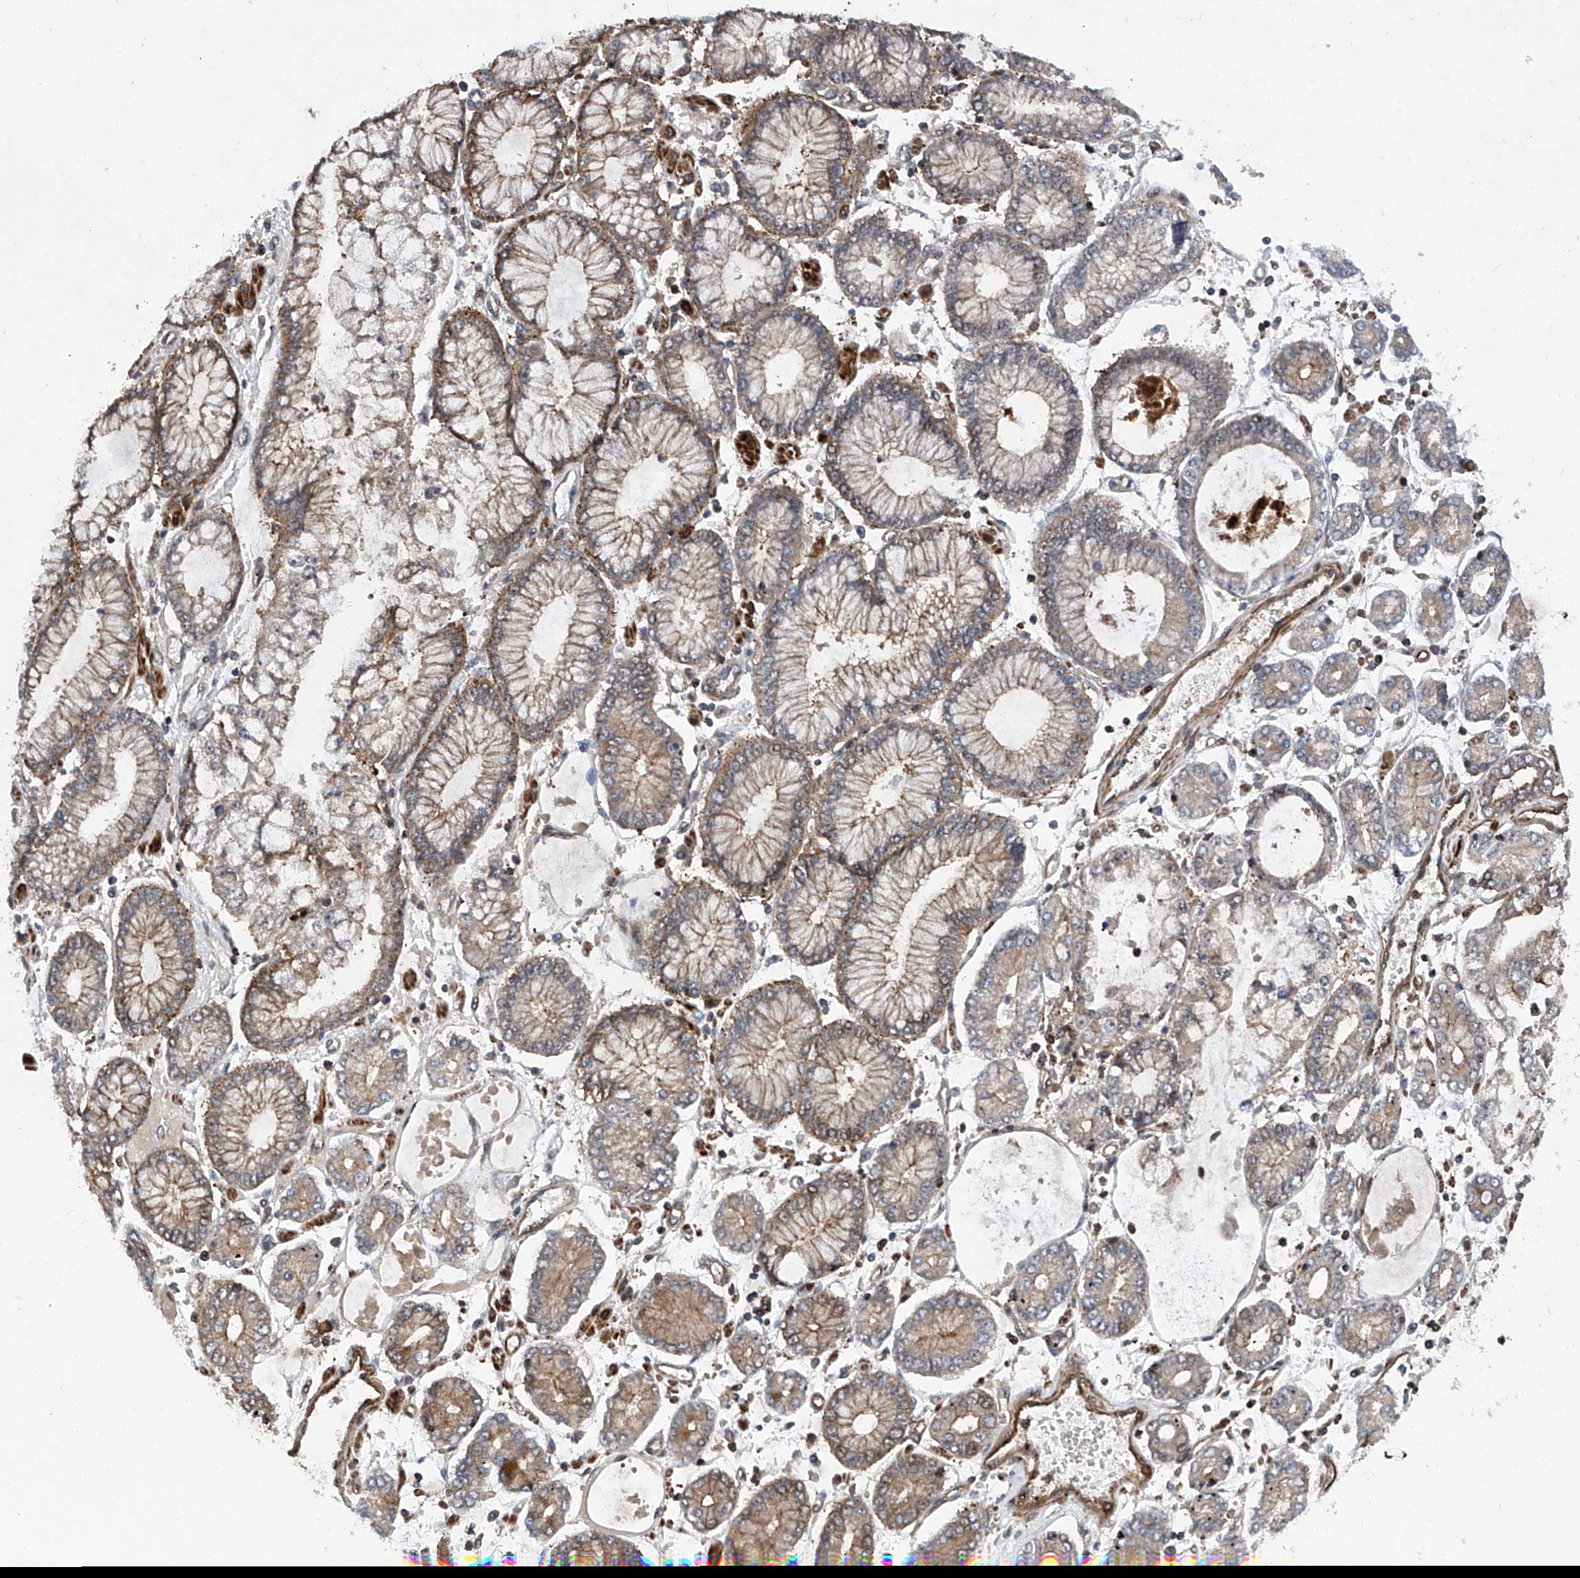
{"staining": {"intensity": "weak", "quantity": "25%-75%", "location": "cytoplasmic/membranous"}, "tissue": "stomach cancer", "cell_type": "Tumor cells", "image_type": "cancer", "snomed": [{"axis": "morphology", "description": "Adenocarcinoma, NOS"}, {"axis": "topography", "description": "Stomach"}], "caption": "Human stomach cancer (adenocarcinoma) stained for a protein (brown) reveals weak cytoplasmic/membranous positive positivity in about 25%-75% of tumor cells.", "gene": "NT5C3A", "patient": {"sex": "male", "age": 76}}